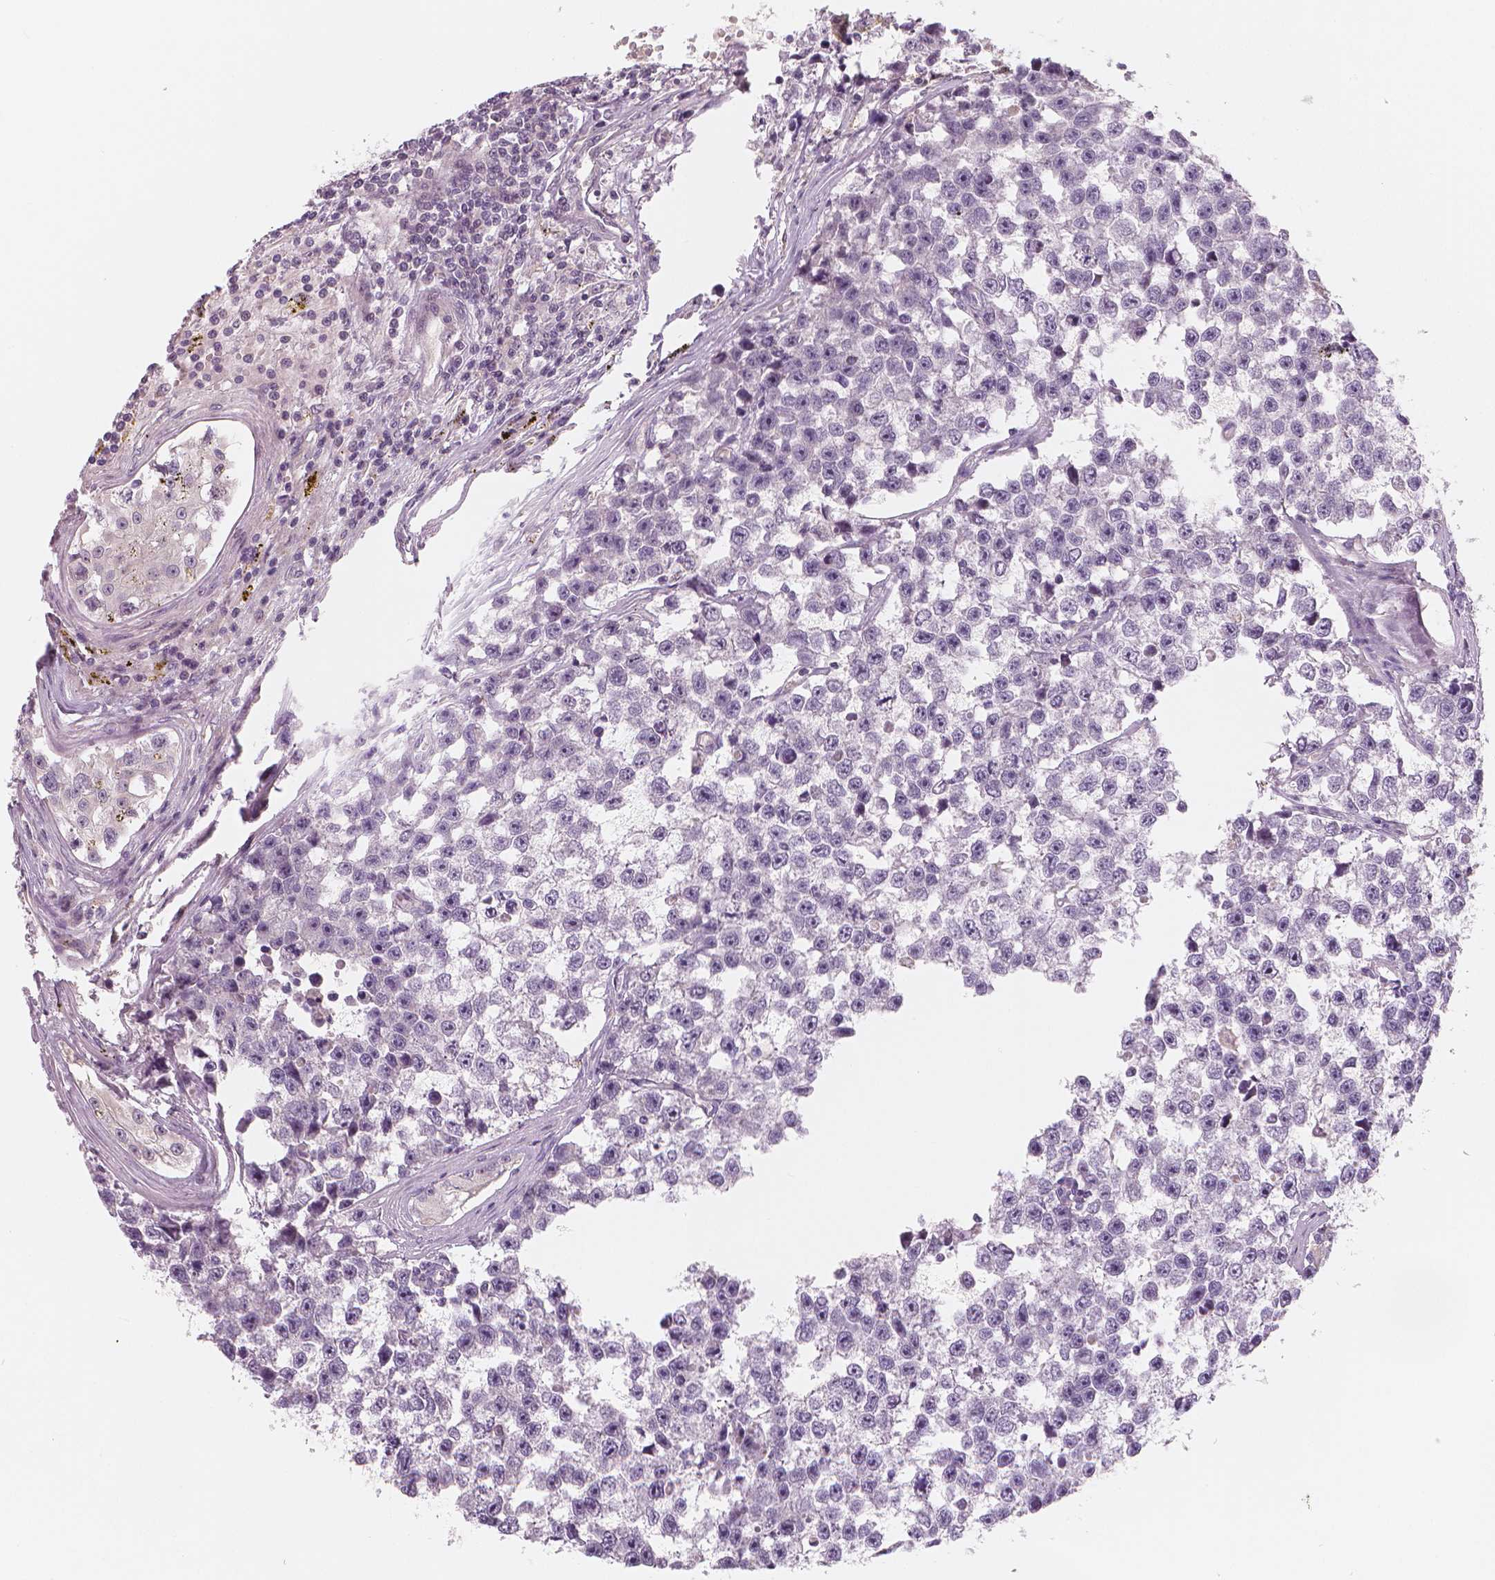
{"staining": {"intensity": "negative", "quantity": "none", "location": "none"}, "tissue": "testis cancer", "cell_type": "Tumor cells", "image_type": "cancer", "snomed": [{"axis": "morphology", "description": "Seminoma, NOS"}, {"axis": "topography", "description": "Testis"}], "caption": "Tumor cells show no significant positivity in testis cancer.", "gene": "RNASE7", "patient": {"sex": "male", "age": 26}}